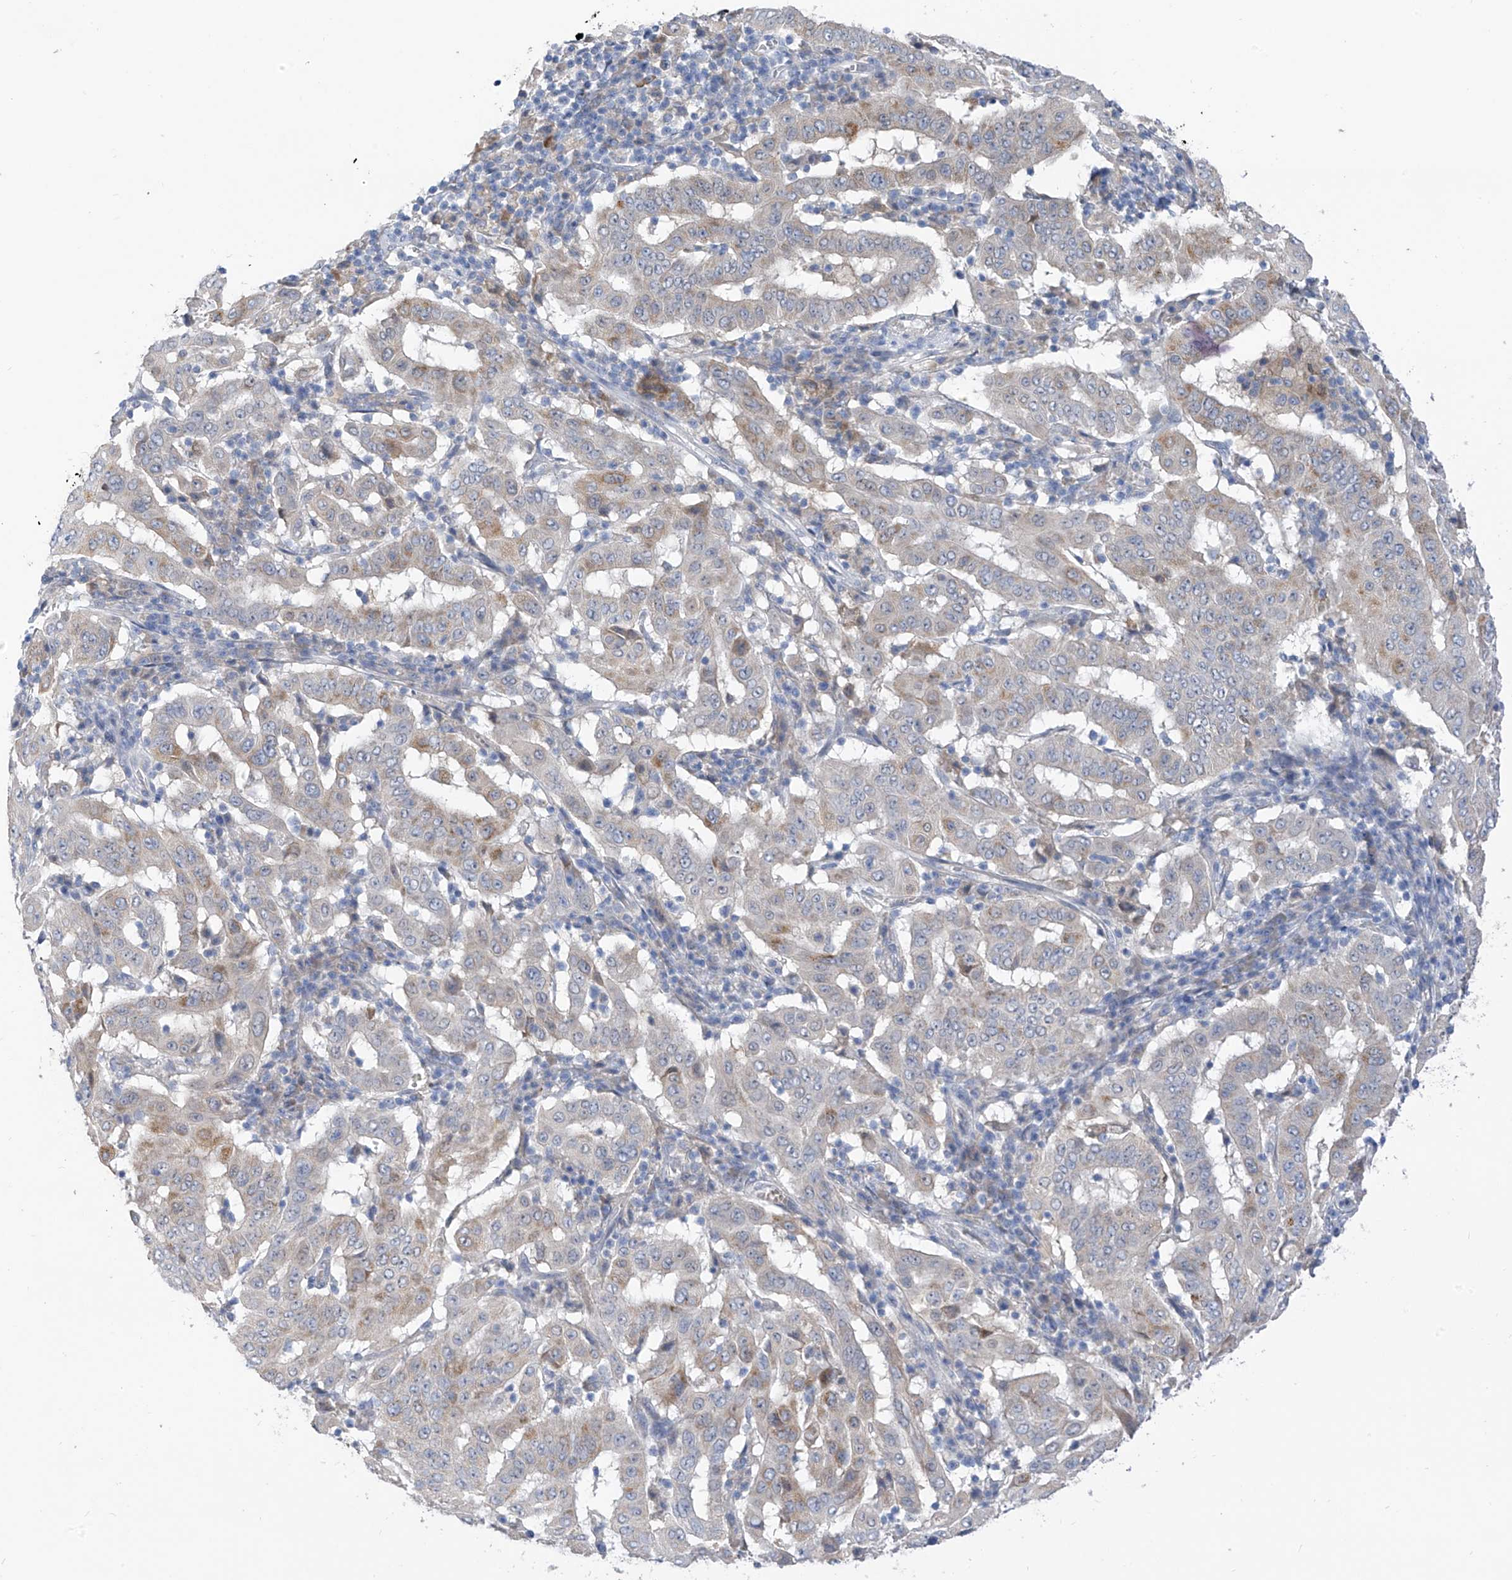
{"staining": {"intensity": "weak", "quantity": "25%-75%", "location": "cytoplasmic/membranous"}, "tissue": "pancreatic cancer", "cell_type": "Tumor cells", "image_type": "cancer", "snomed": [{"axis": "morphology", "description": "Adenocarcinoma, NOS"}, {"axis": "topography", "description": "Pancreas"}], "caption": "Weak cytoplasmic/membranous staining for a protein is seen in about 25%-75% of tumor cells of pancreatic cancer using IHC.", "gene": "LDAH", "patient": {"sex": "male", "age": 63}}